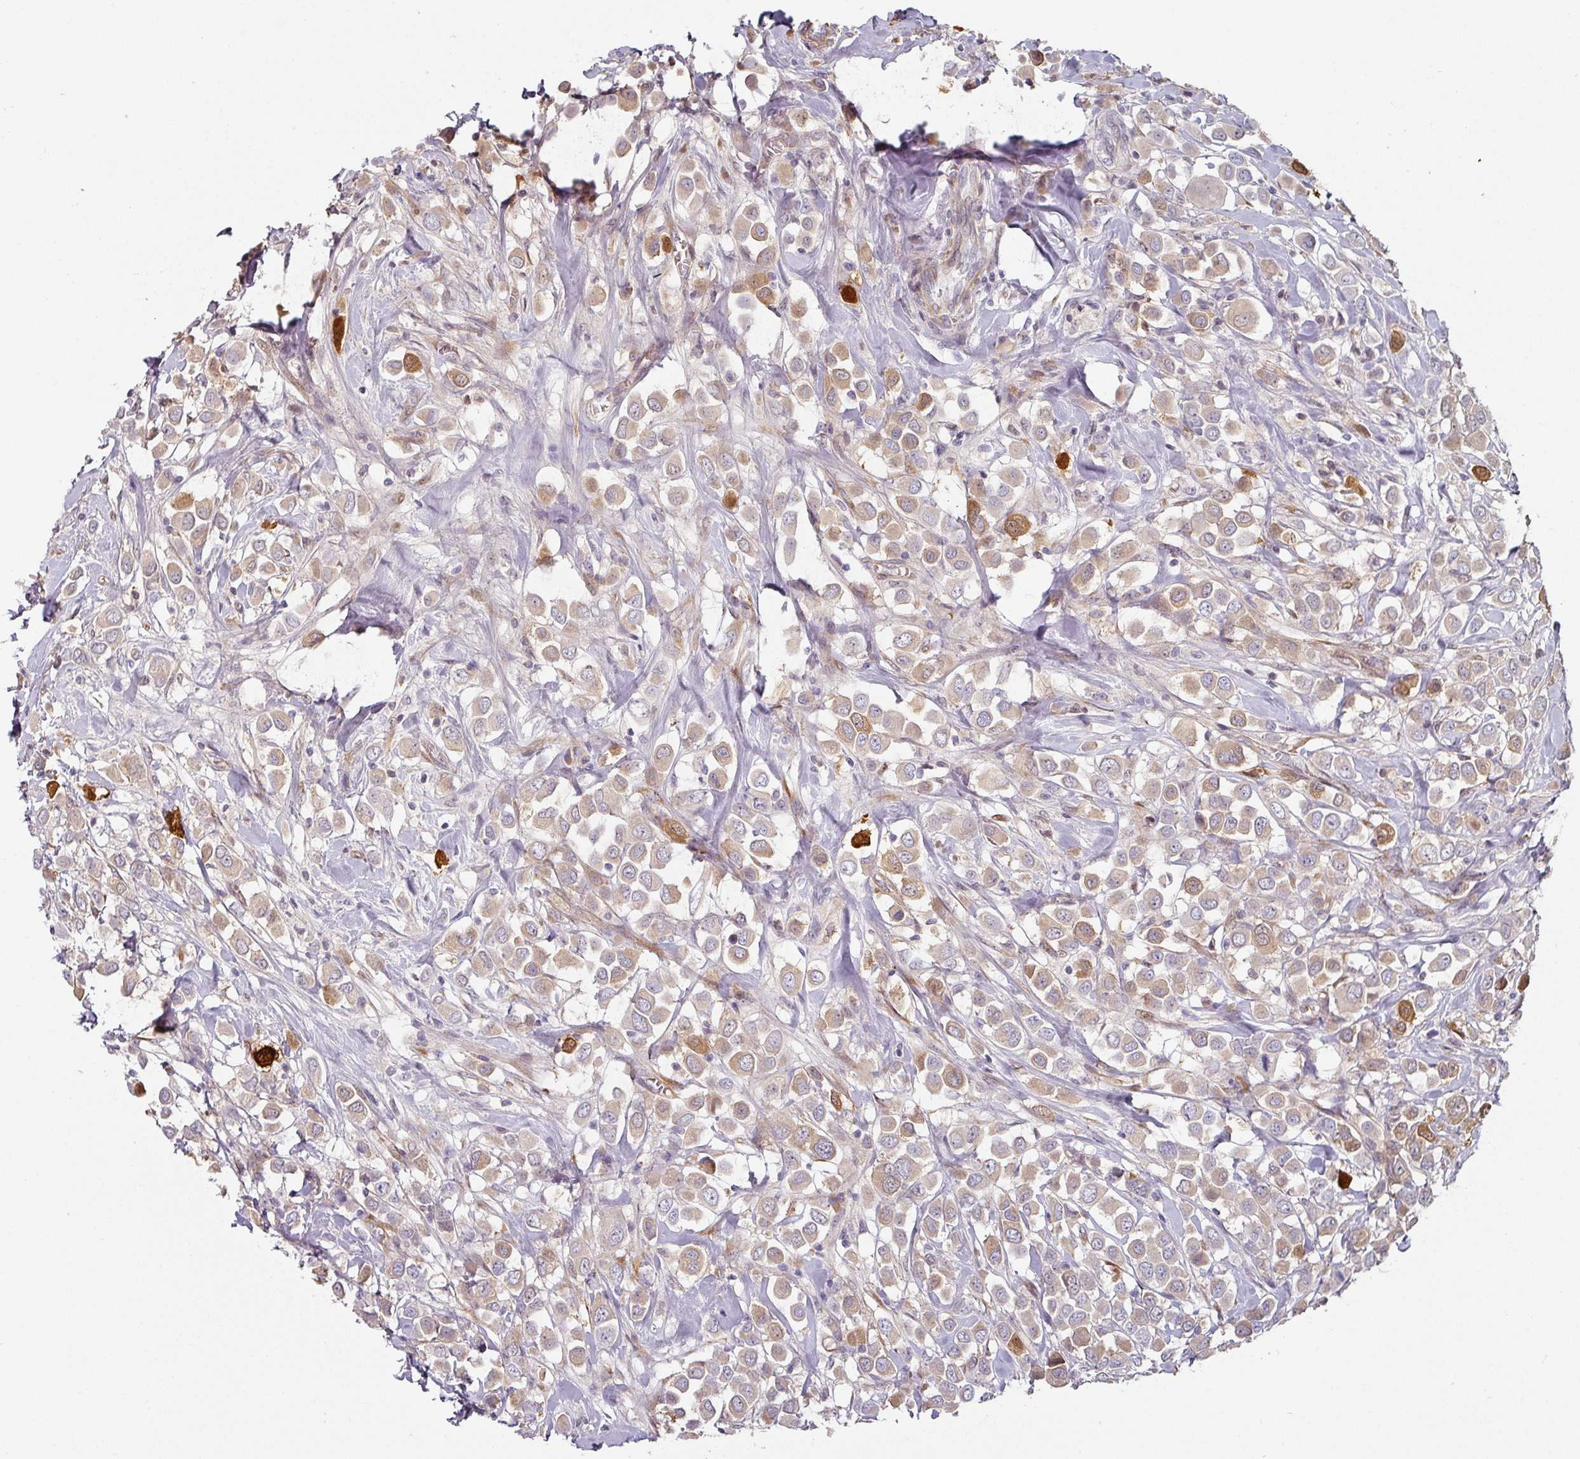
{"staining": {"intensity": "moderate", "quantity": "<25%", "location": "cytoplasmic/membranous"}, "tissue": "breast cancer", "cell_type": "Tumor cells", "image_type": "cancer", "snomed": [{"axis": "morphology", "description": "Duct carcinoma"}, {"axis": "topography", "description": "Breast"}], "caption": "Moderate cytoplasmic/membranous expression for a protein is identified in about <25% of tumor cells of breast cancer (infiltrating ductal carcinoma) using IHC.", "gene": "CEP78", "patient": {"sex": "female", "age": 61}}